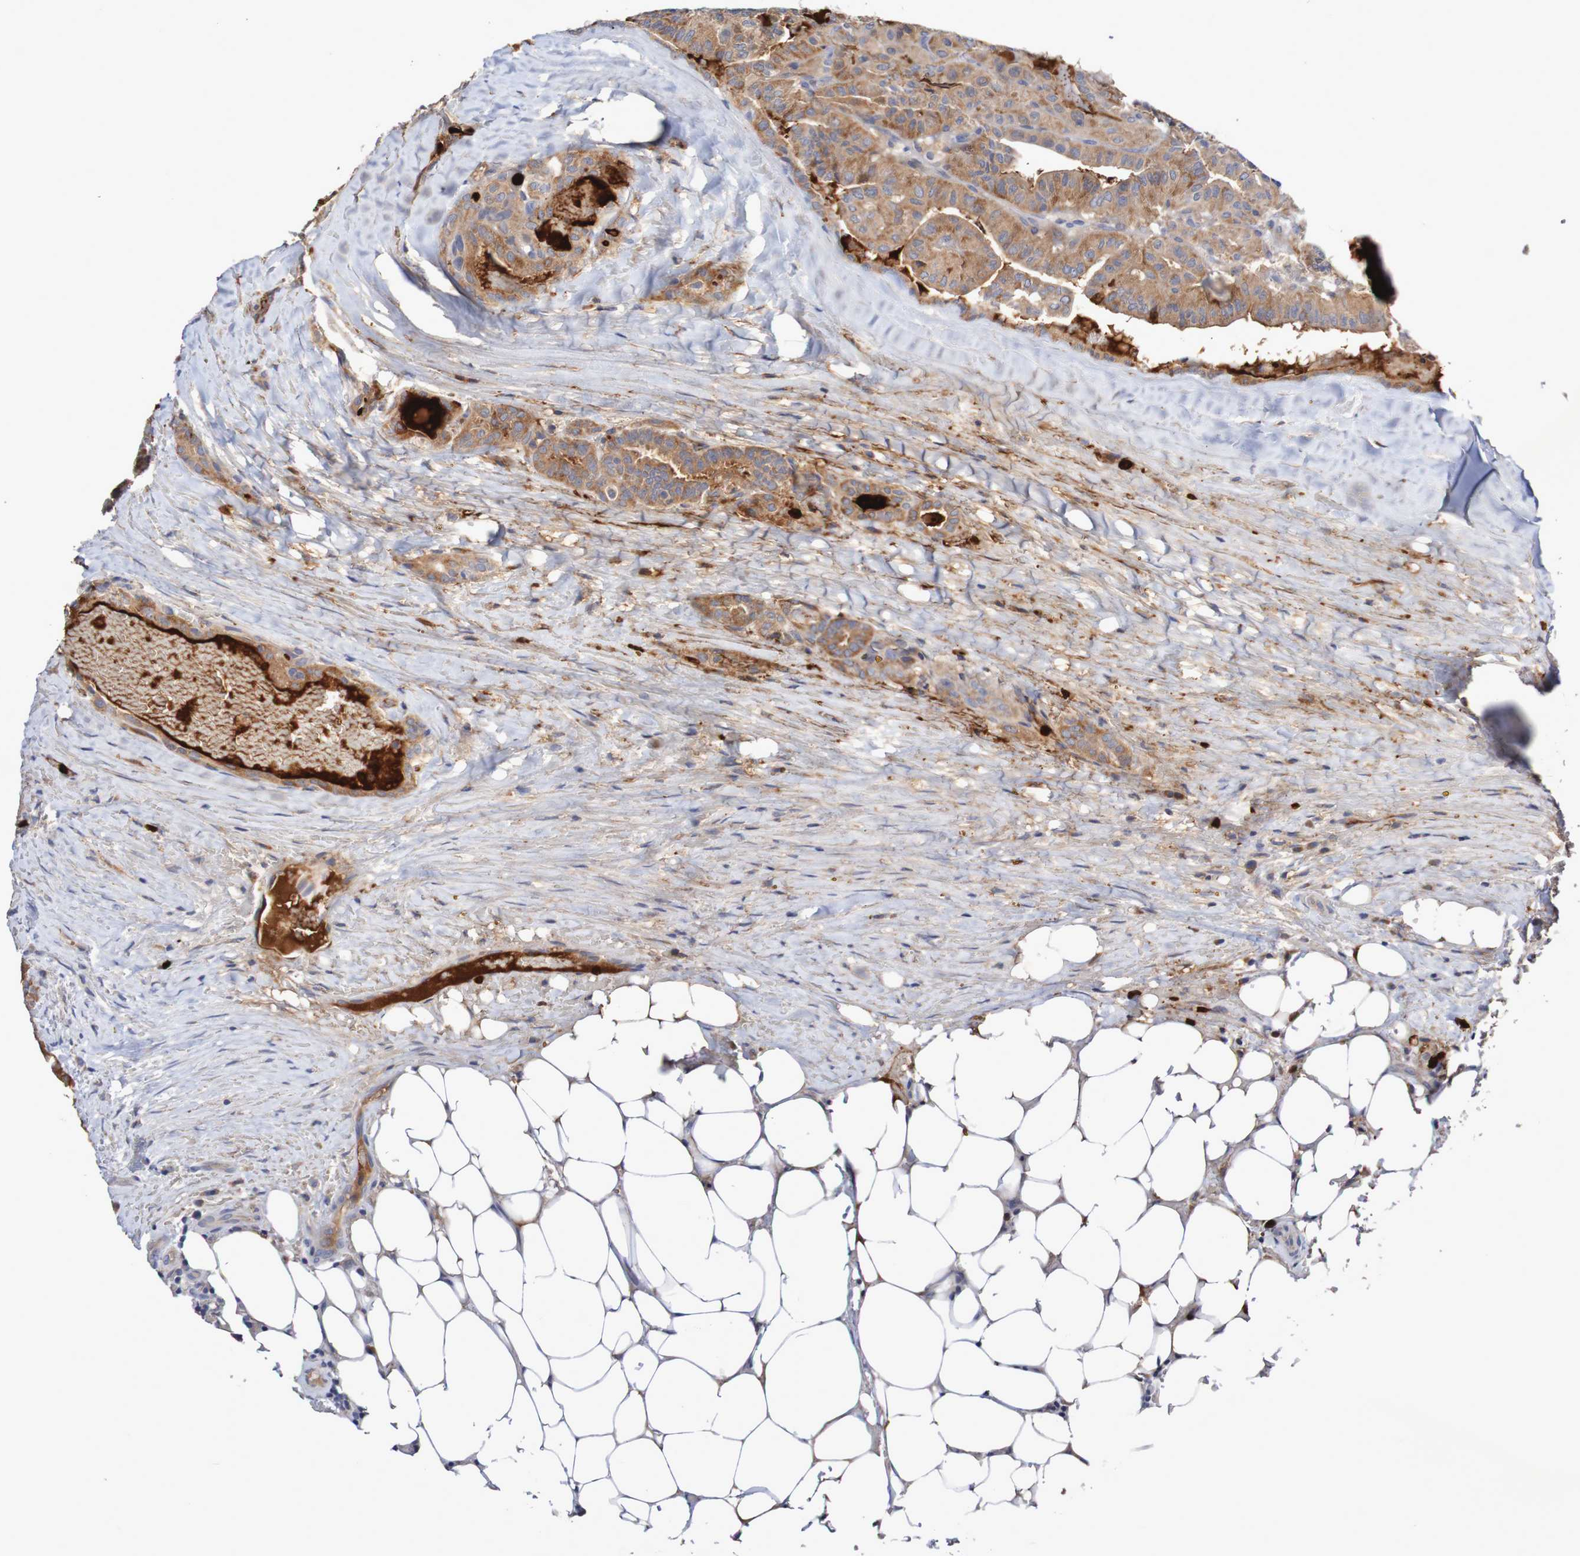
{"staining": {"intensity": "moderate", "quantity": ">75%", "location": "cytoplasmic/membranous"}, "tissue": "head and neck cancer", "cell_type": "Tumor cells", "image_type": "cancer", "snomed": [{"axis": "morphology", "description": "Squamous cell carcinoma, NOS"}, {"axis": "topography", "description": "Oral tissue"}, {"axis": "topography", "description": "Head-Neck"}], "caption": "Squamous cell carcinoma (head and neck) stained with IHC demonstrates moderate cytoplasmic/membranous expression in about >75% of tumor cells.", "gene": "PARP4", "patient": {"sex": "female", "age": 50}}